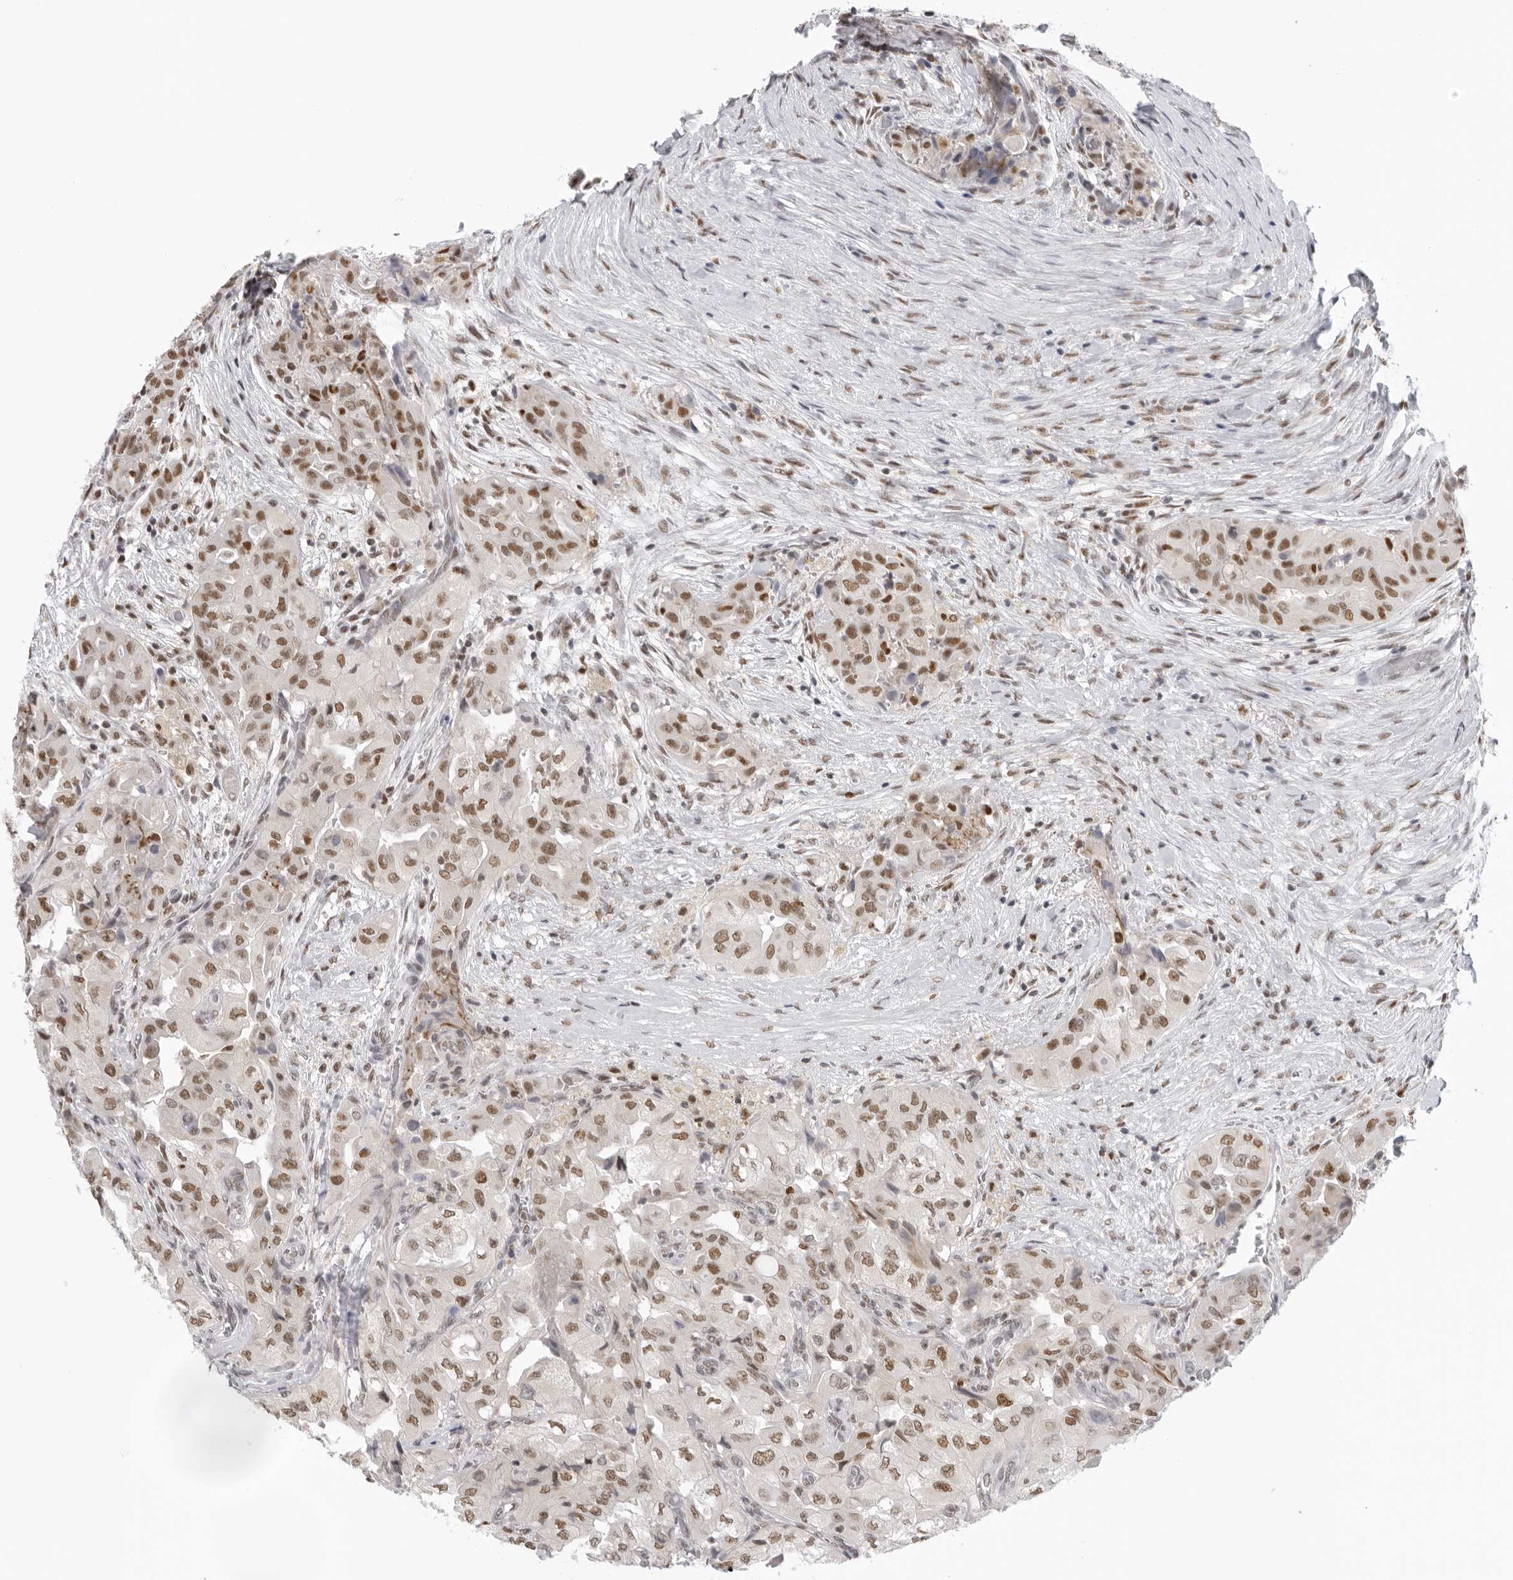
{"staining": {"intensity": "moderate", "quantity": ">75%", "location": "nuclear"}, "tissue": "thyroid cancer", "cell_type": "Tumor cells", "image_type": "cancer", "snomed": [{"axis": "morphology", "description": "Papillary adenocarcinoma, NOS"}, {"axis": "topography", "description": "Thyroid gland"}], "caption": "A micrograph of papillary adenocarcinoma (thyroid) stained for a protein exhibits moderate nuclear brown staining in tumor cells.", "gene": "RPA2", "patient": {"sex": "female", "age": 59}}